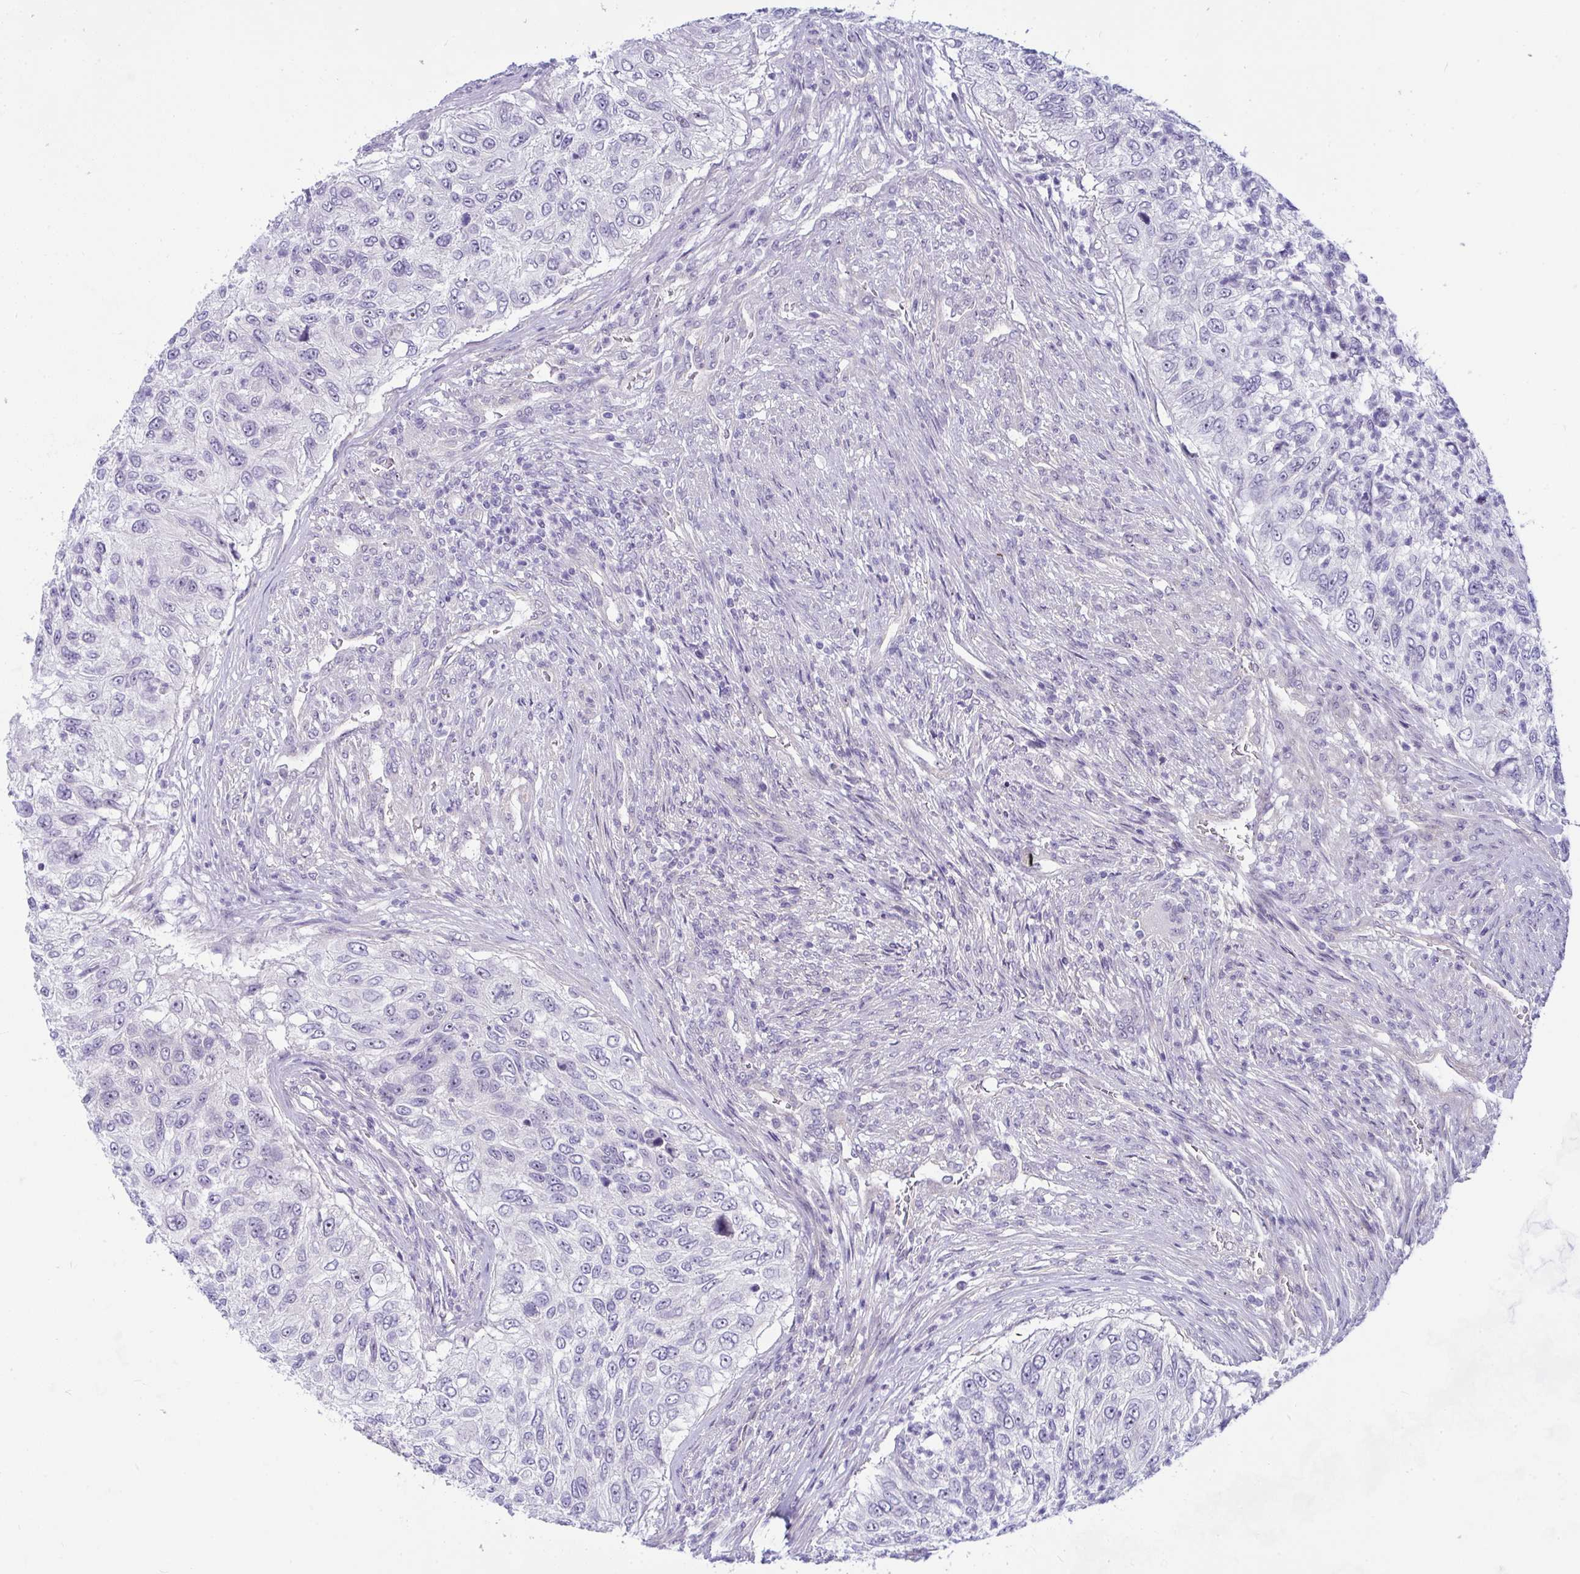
{"staining": {"intensity": "negative", "quantity": "none", "location": "none"}, "tissue": "urothelial cancer", "cell_type": "Tumor cells", "image_type": "cancer", "snomed": [{"axis": "morphology", "description": "Urothelial carcinoma, High grade"}, {"axis": "topography", "description": "Urinary bladder"}], "caption": "IHC of human urothelial cancer demonstrates no expression in tumor cells. Brightfield microscopy of immunohistochemistry stained with DAB (brown) and hematoxylin (blue), captured at high magnification.", "gene": "NFXL1", "patient": {"sex": "female", "age": 60}}